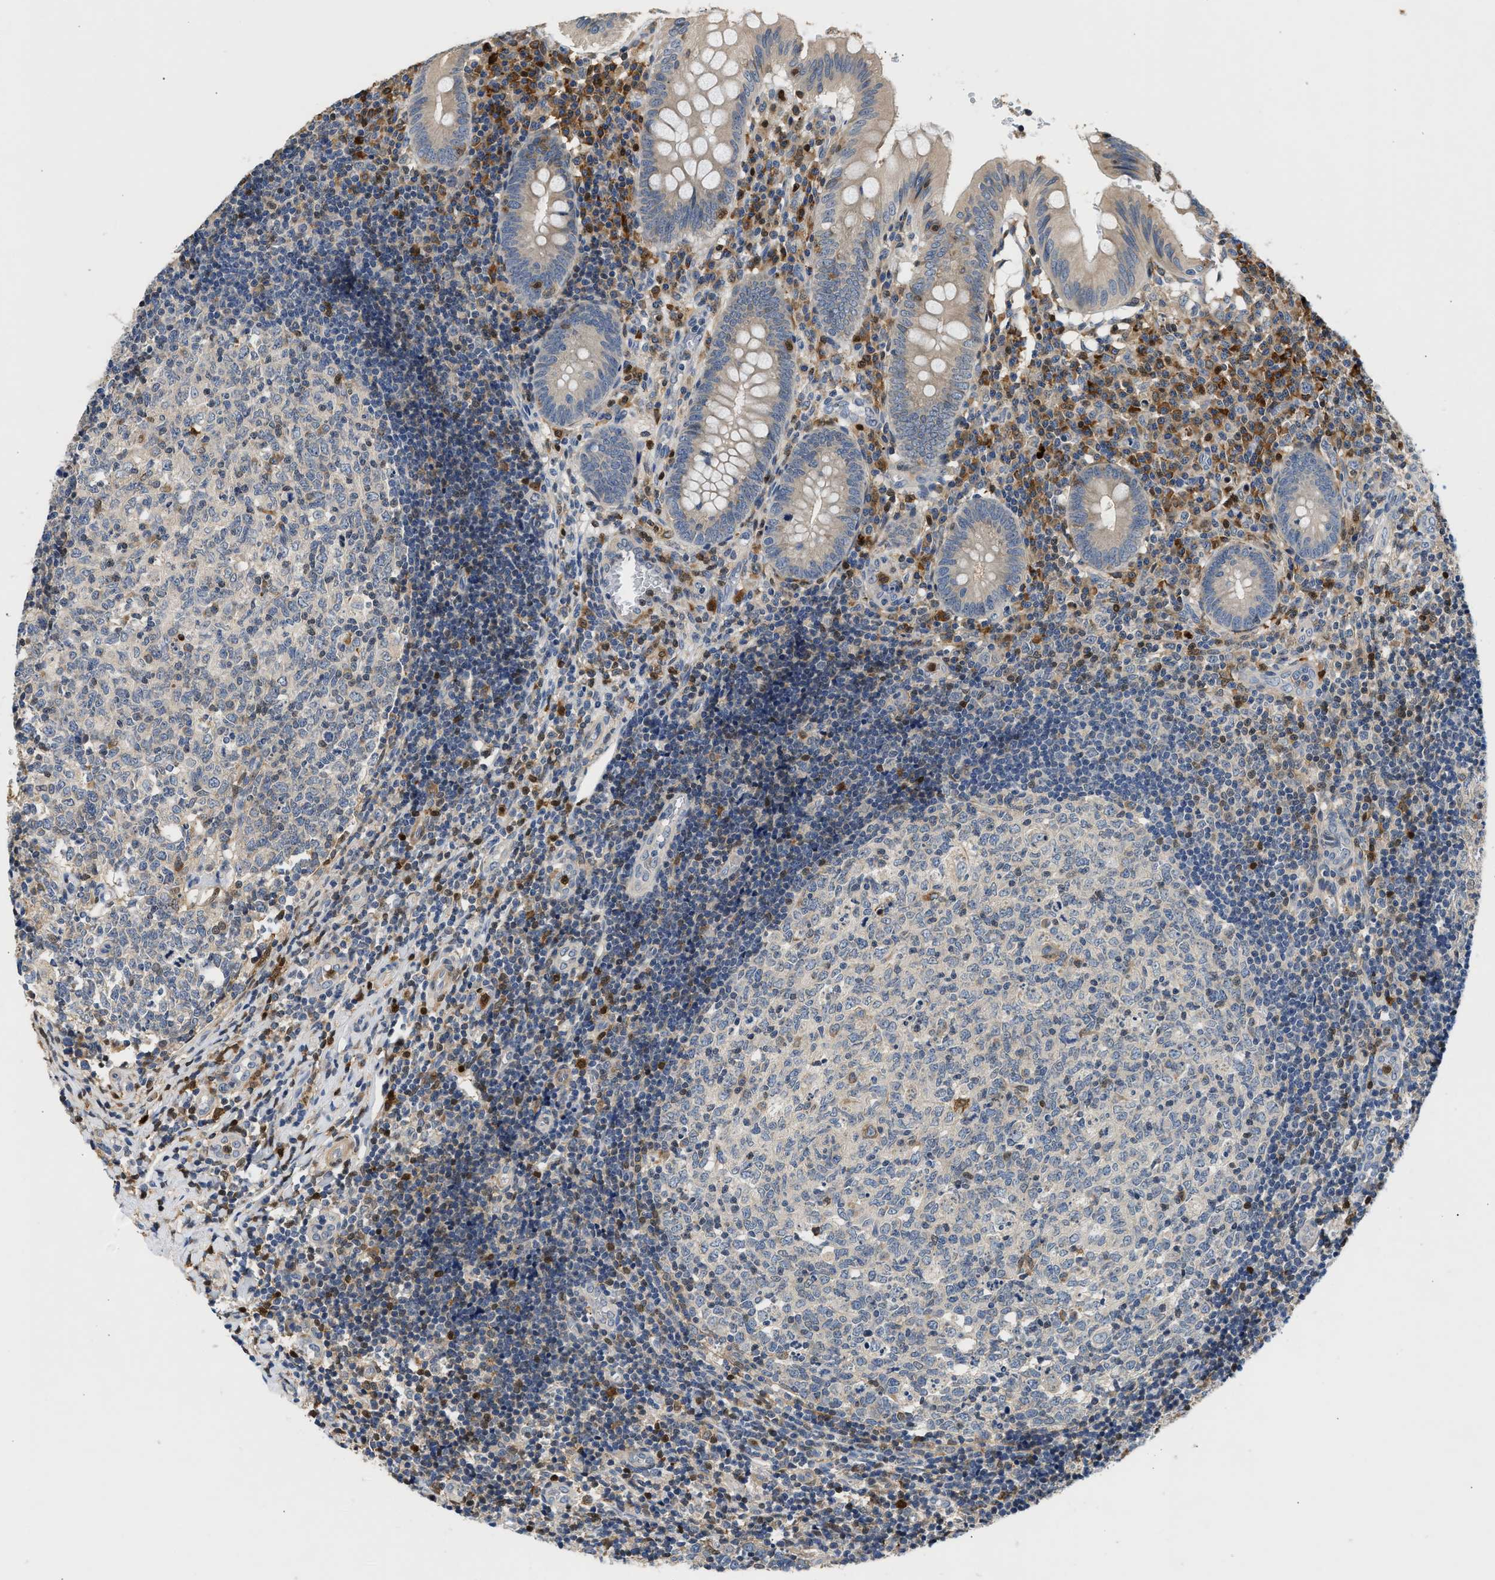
{"staining": {"intensity": "weak", "quantity": "25%-75%", "location": "cytoplasmic/membranous"}, "tissue": "appendix", "cell_type": "Glandular cells", "image_type": "normal", "snomed": [{"axis": "morphology", "description": "Normal tissue, NOS"}, {"axis": "topography", "description": "Appendix"}], "caption": "Protein staining of normal appendix demonstrates weak cytoplasmic/membranous expression in about 25%-75% of glandular cells.", "gene": "SLIT2", "patient": {"sex": "male", "age": 8}}